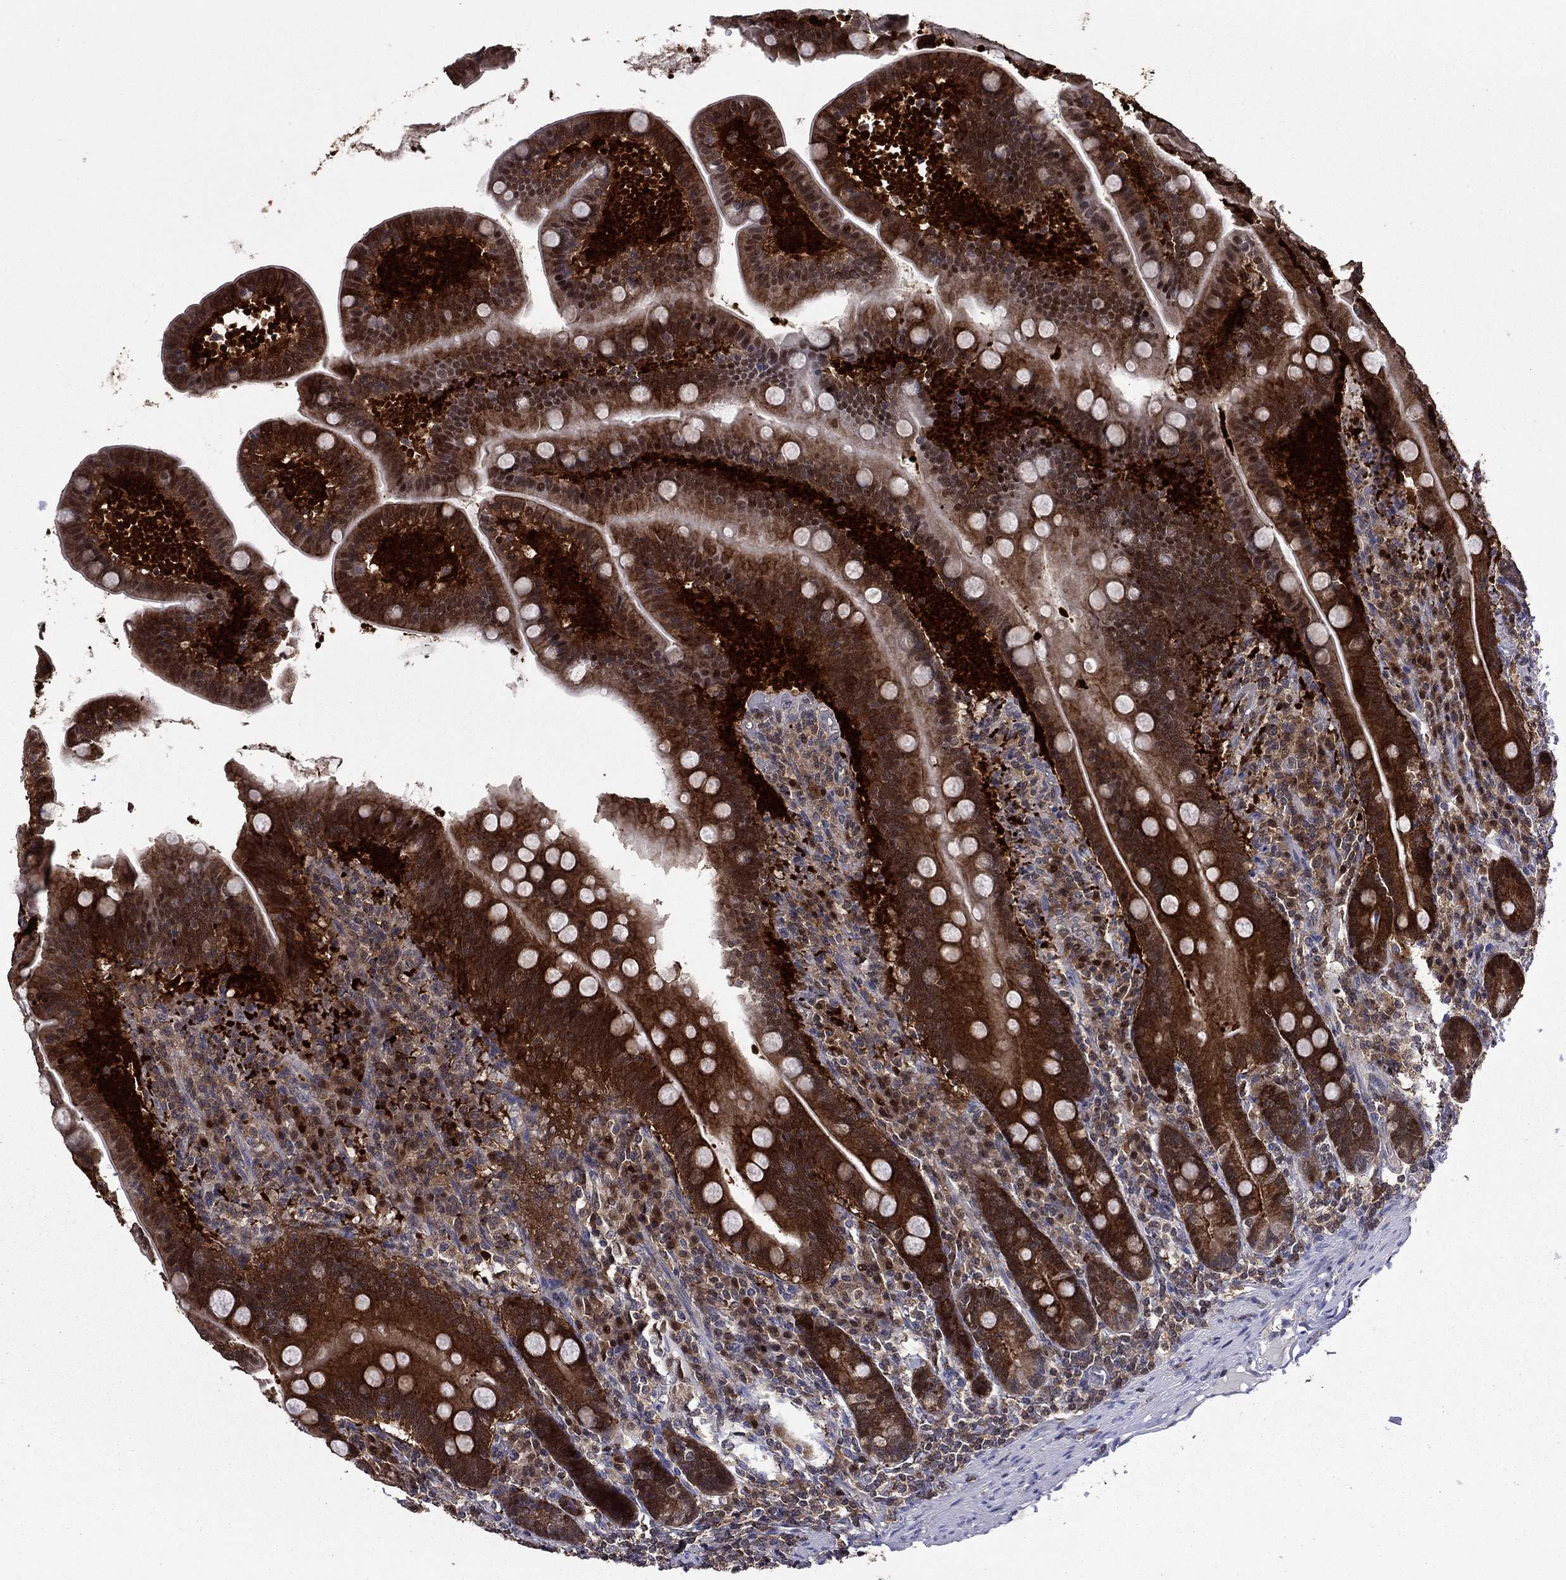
{"staining": {"intensity": "strong", "quantity": ">75%", "location": "cytoplasmic/membranous,nuclear"}, "tissue": "small intestine", "cell_type": "Glandular cells", "image_type": "normal", "snomed": [{"axis": "morphology", "description": "Normal tissue, NOS"}, {"axis": "topography", "description": "Small intestine"}], "caption": "DAB (3,3'-diaminobenzidine) immunohistochemical staining of unremarkable human small intestine demonstrates strong cytoplasmic/membranous,nuclear protein positivity in approximately >75% of glandular cells.", "gene": "APPBP2", "patient": {"sex": "male", "age": 66}}